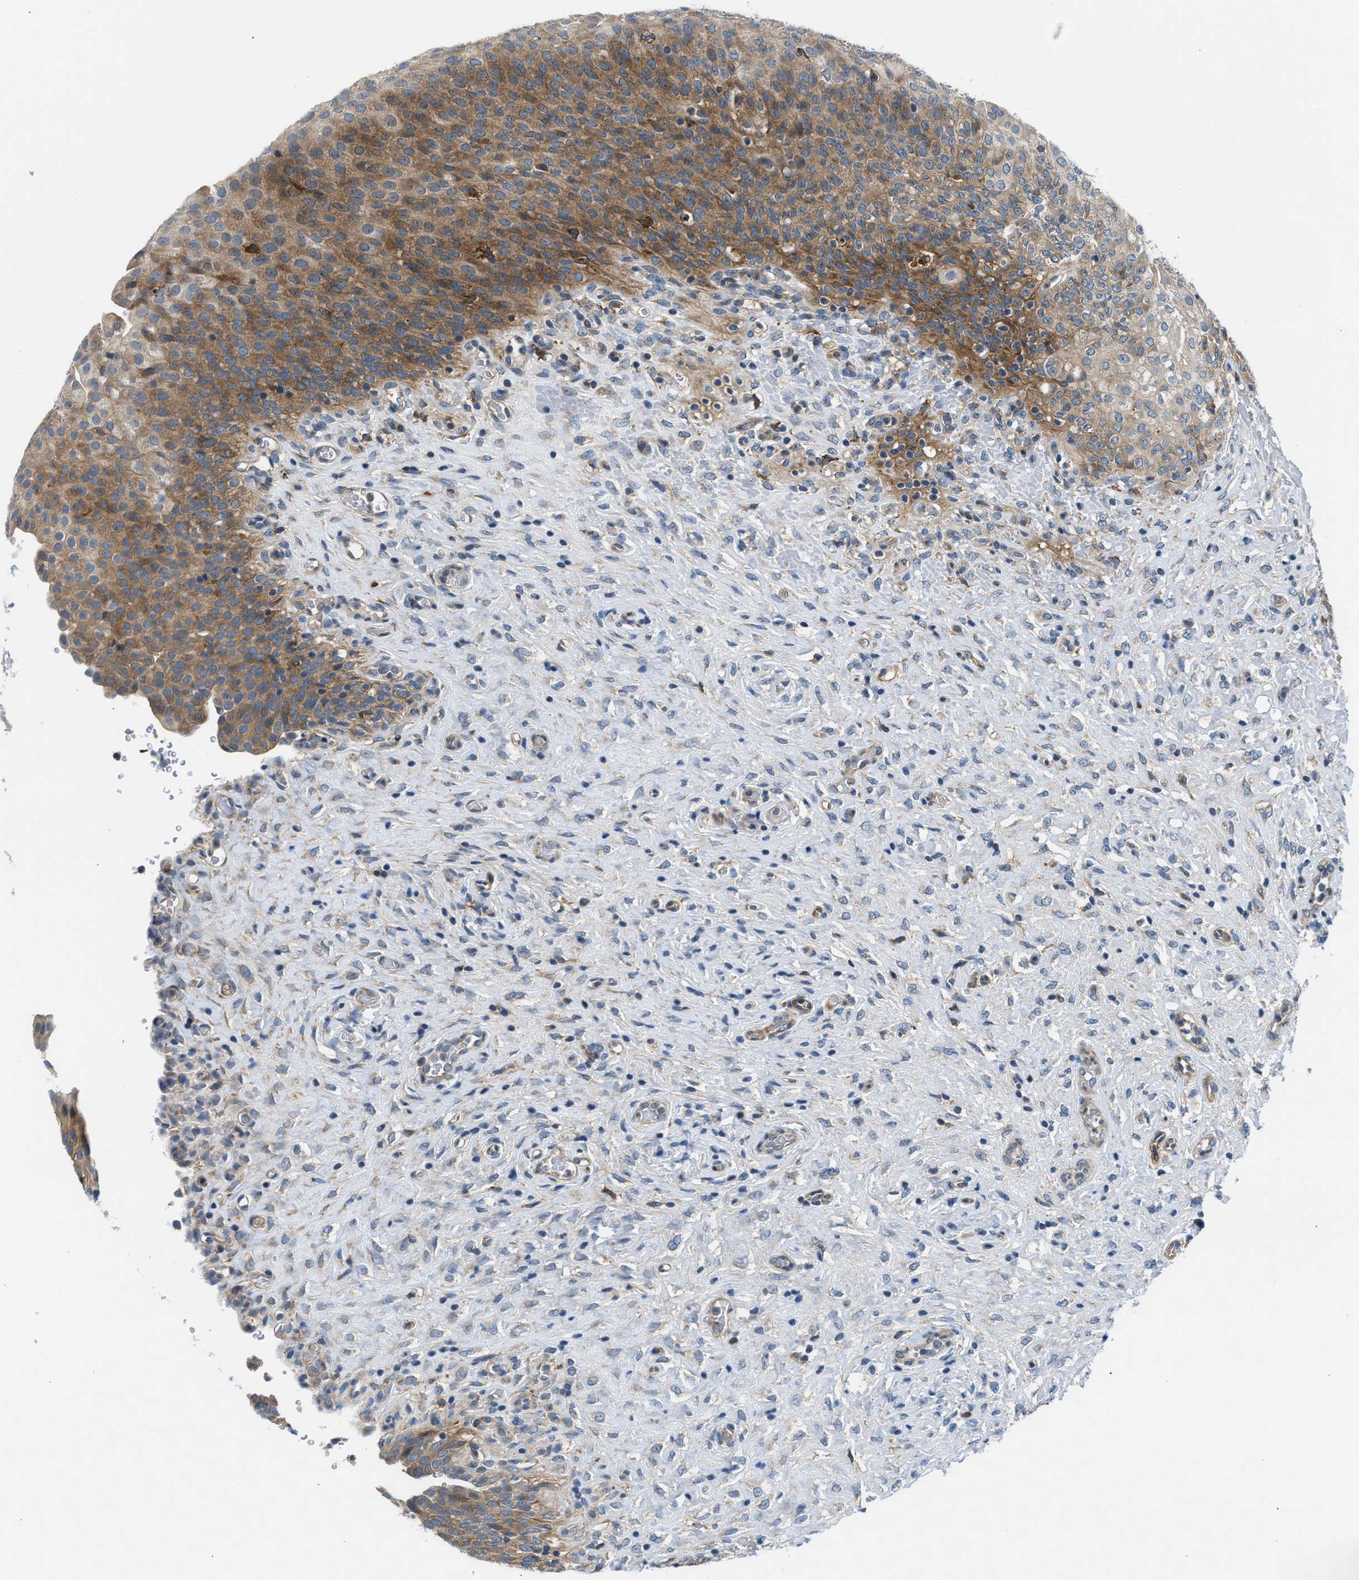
{"staining": {"intensity": "moderate", "quantity": ">75%", "location": "cytoplasmic/membranous"}, "tissue": "urinary bladder", "cell_type": "Urothelial cells", "image_type": "normal", "snomed": [{"axis": "morphology", "description": "Urothelial carcinoma, High grade"}, {"axis": "topography", "description": "Urinary bladder"}], "caption": "IHC photomicrograph of normal urinary bladder: urinary bladder stained using immunohistochemistry shows medium levels of moderate protein expression localized specifically in the cytoplasmic/membranous of urothelial cells, appearing as a cytoplasmic/membranous brown color.", "gene": "LPIN2", "patient": {"sex": "male", "age": 46}}